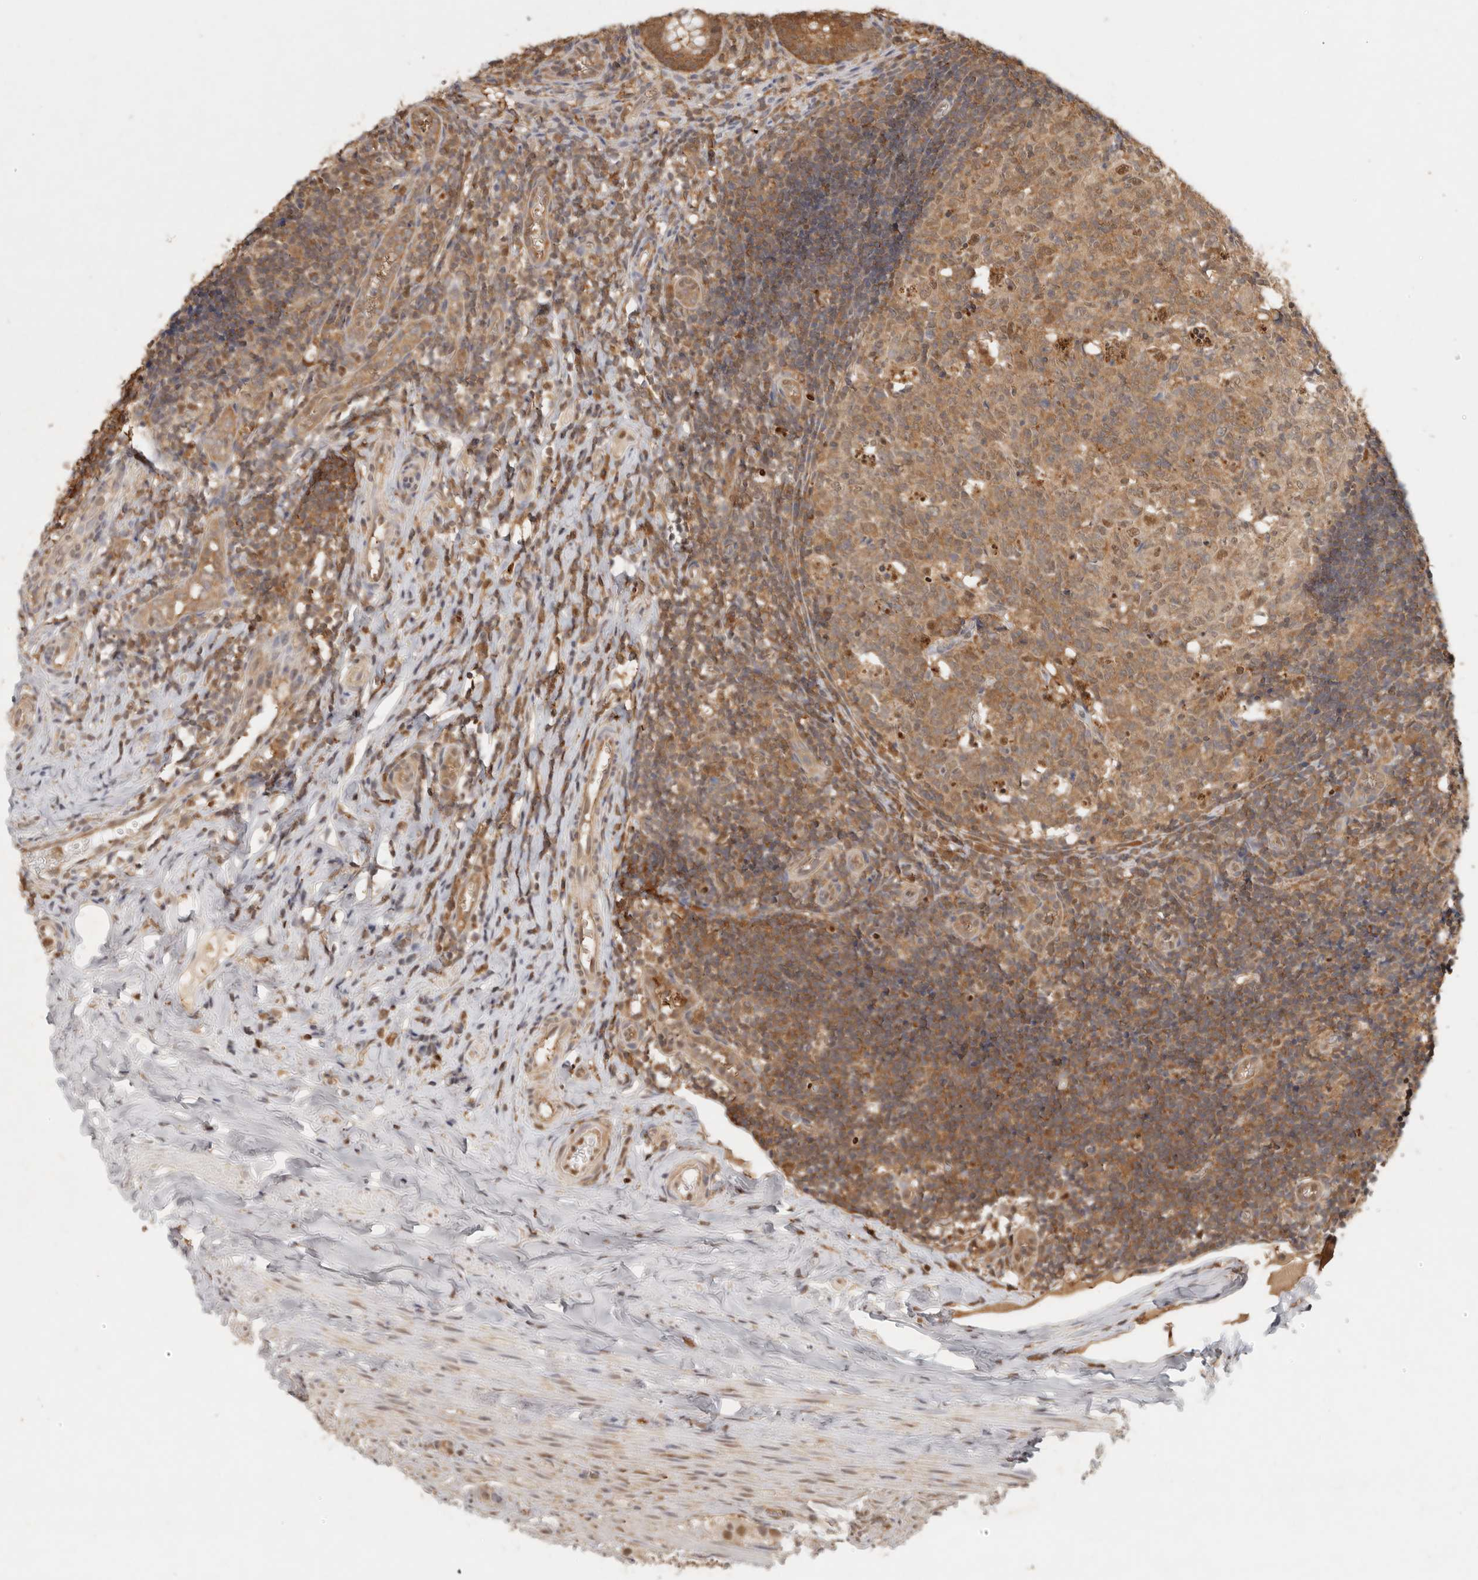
{"staining": {"intensity": "moderate", "quantity": ">75%", "location": "cytoplasmic/membranous,nuclear"}, "tissue": "appendix", "cell_type": "Glandular cells", "image_type": "normal", "snomed": [{"axis": "morphology", "description": "Normal tissue, NOS"}, {"axis": "topography", "description": "Appendix"}], "caption": "Immunohistochemical staining of benign human appendix exhibits moderate cytoplasmic/membranous,nuclear protein positivity in about >75% of glandular cells.", "gene": "PSMA5", "patient": {"sex": "male", "age": 8}}